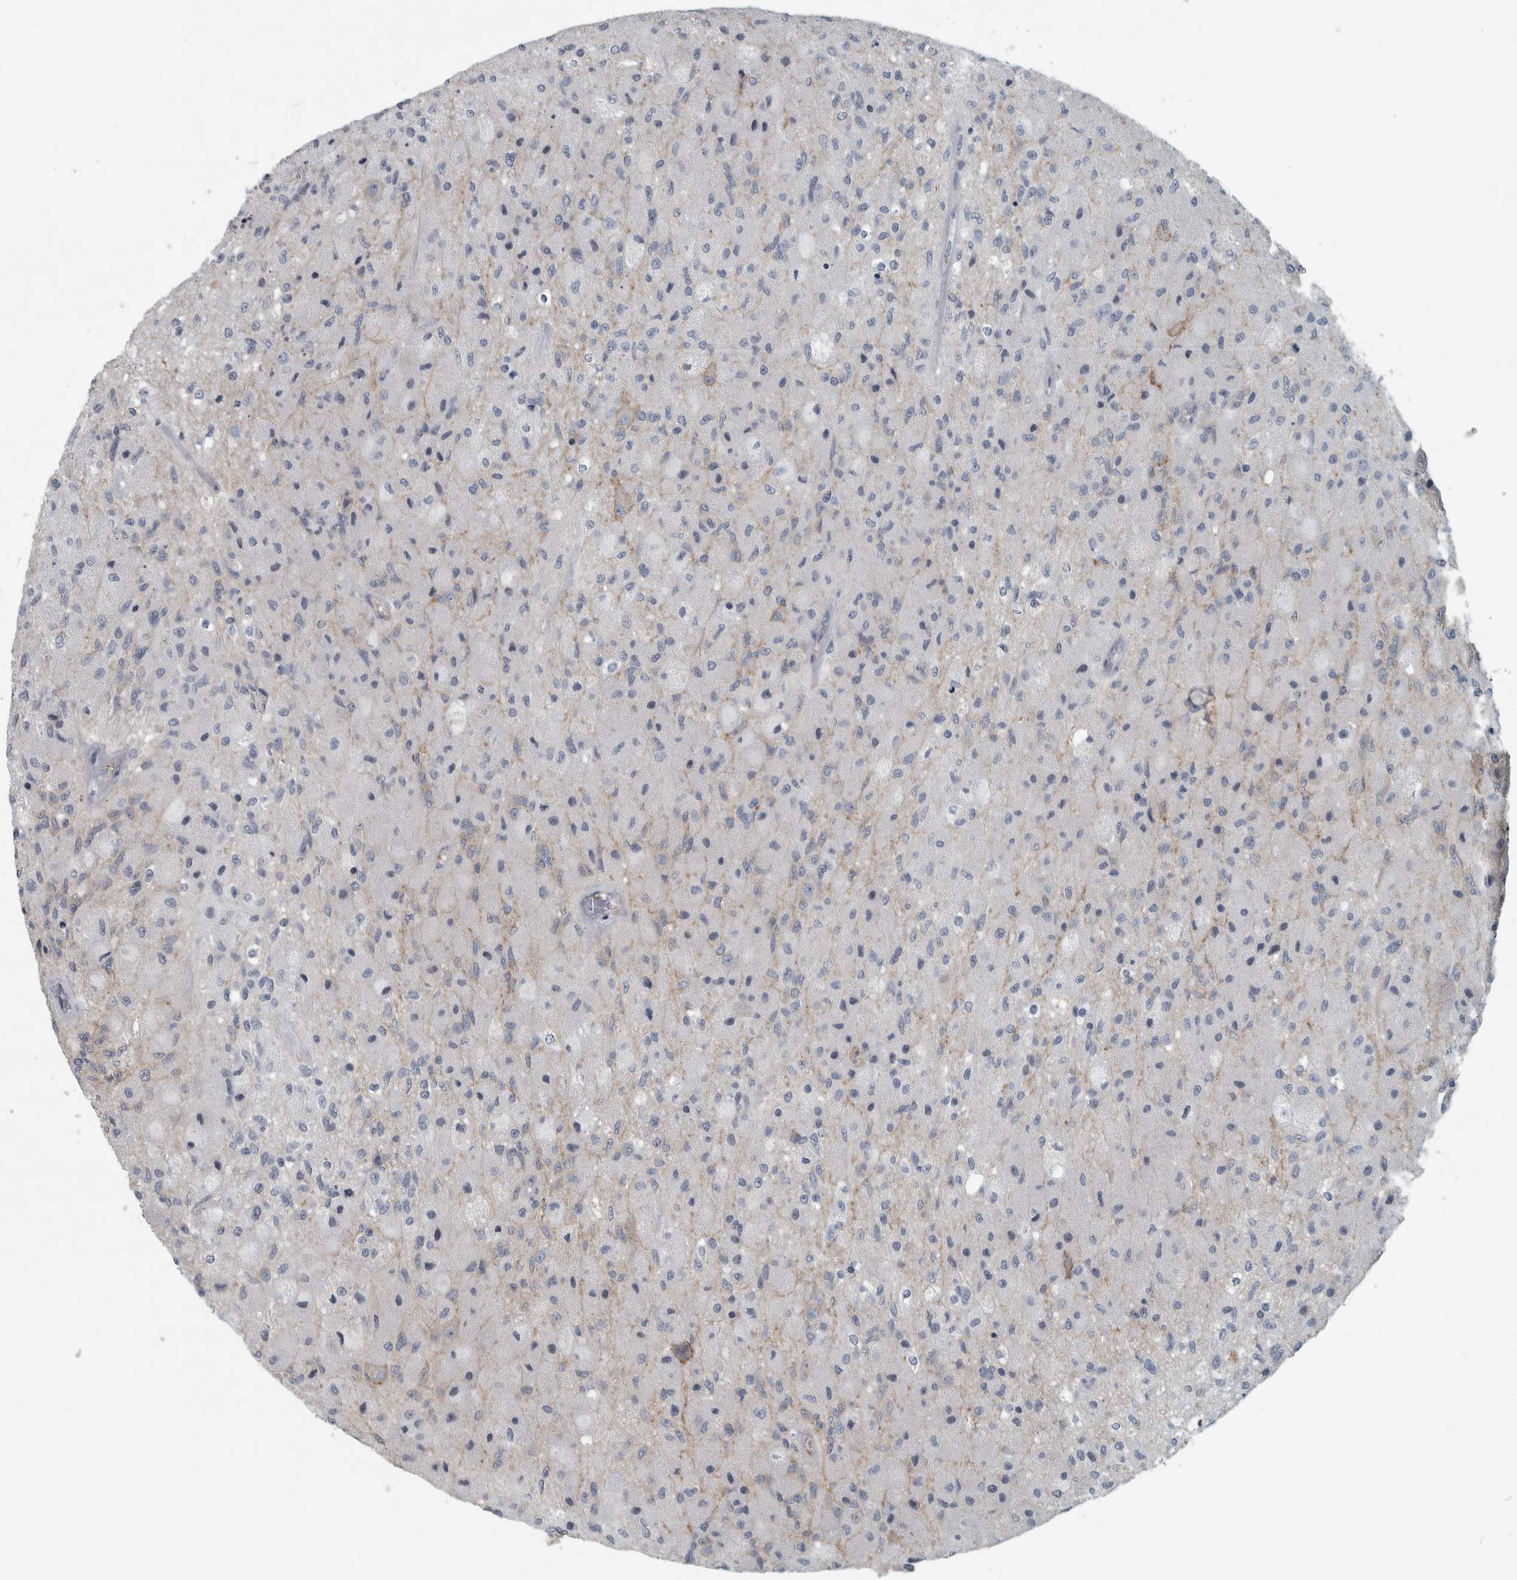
{"staining": {"intensity": "negative", "quantity": "none", "location": "none"}, "tissue": "glioma", "cell_type": "Tumor cells", "image_type": "cancer", "snomed": [{"axis": "morphology", "description": "Normal tissue, NOS"}, {"axis": "morphology", "description": "Glioma, malignant, High grade"}, {"axis": "topography", "description": "Cerebral cortex"}], "caption": "A photomicrograph of human high-grade glioma (malignant) is negative for staining in tumor cells. (DAB immunohistochemistry with hematoxylin counter stain).", "gene": "MPP3", "patient": {"sex": "male", "age": 77}}